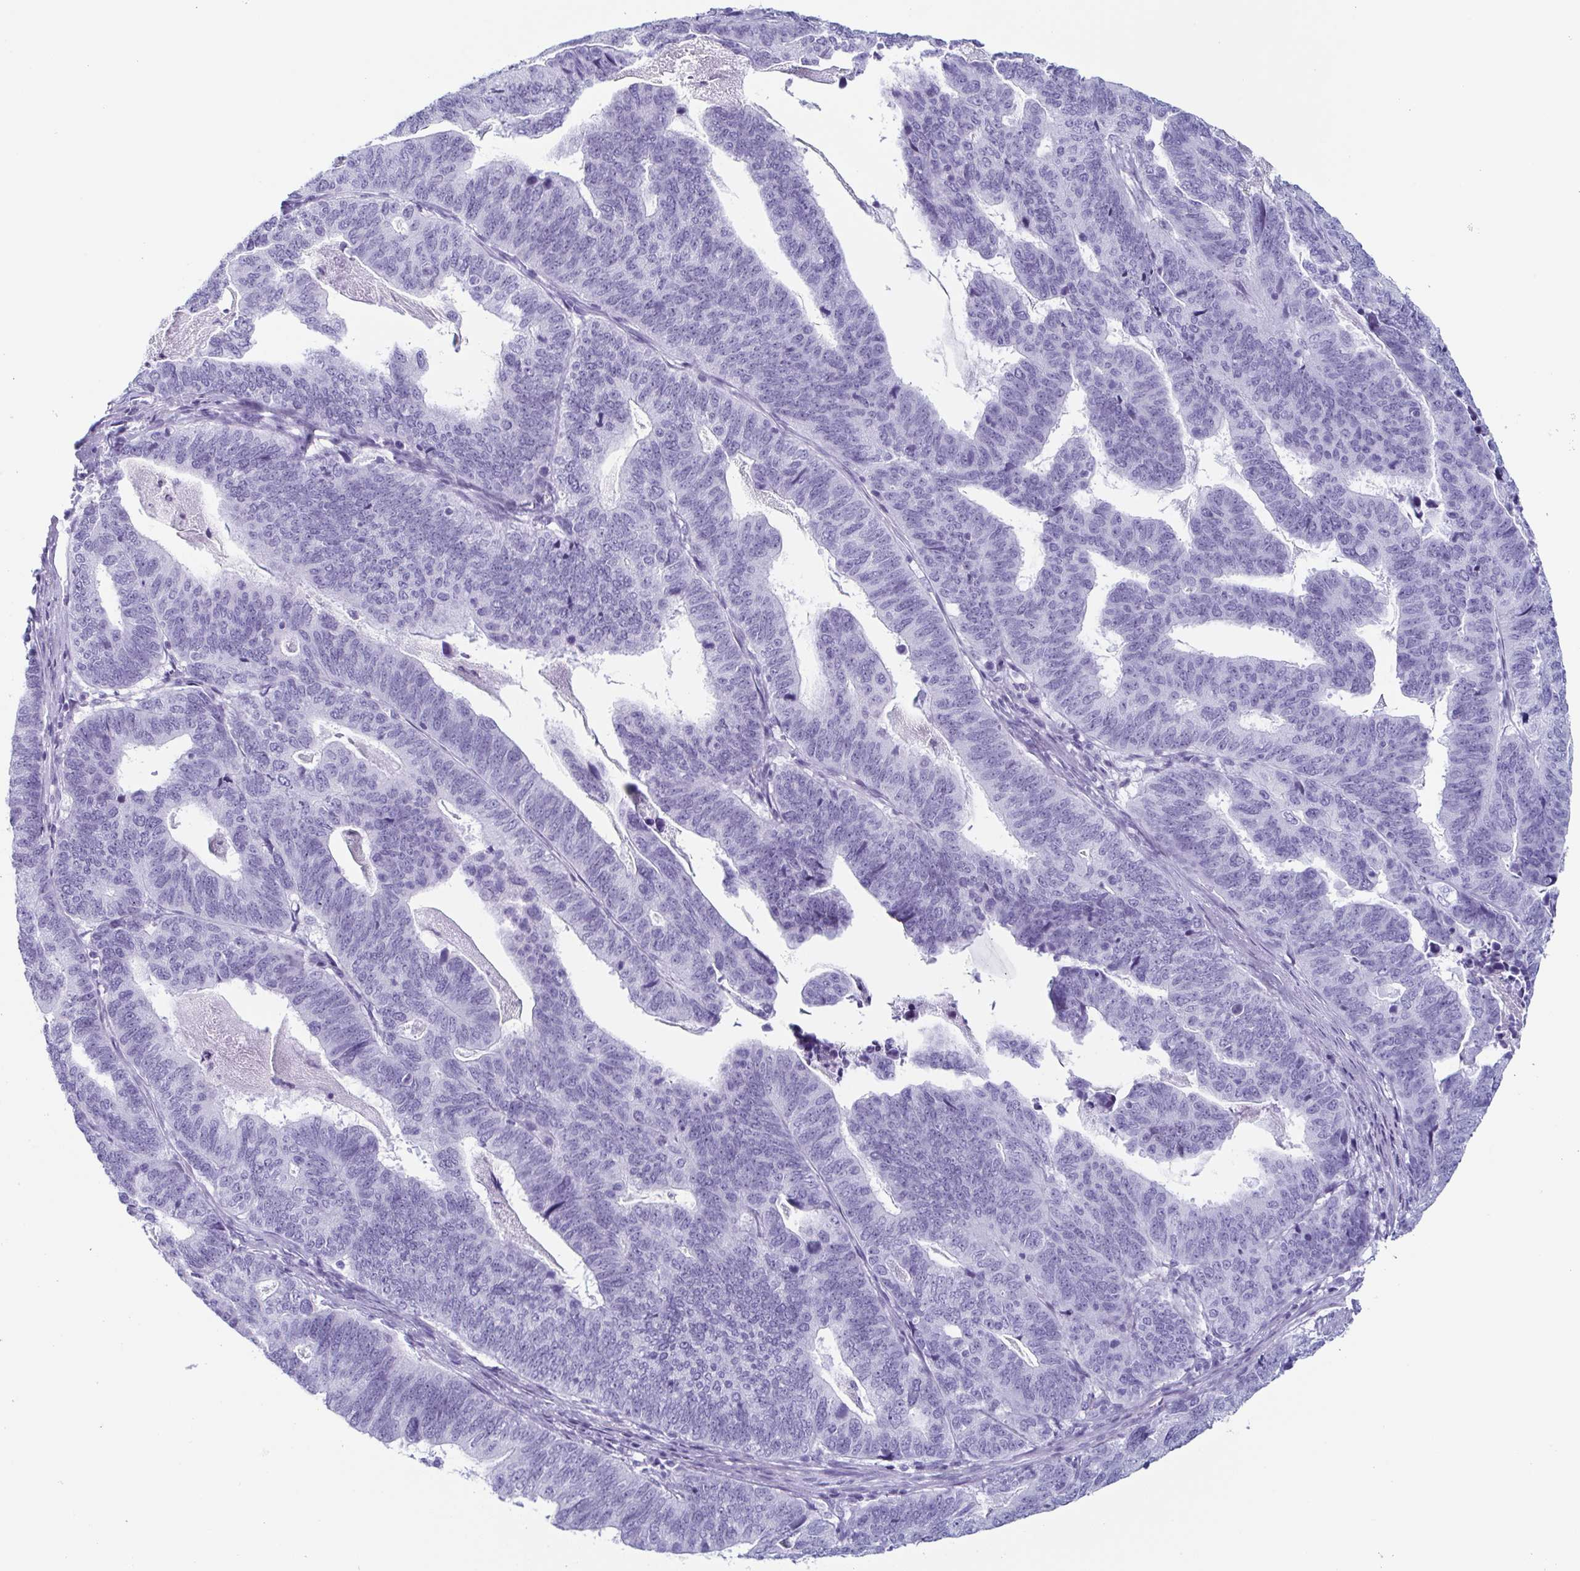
{"staining": {"intensity": "negative", "quantity": "none", "location": "none"}, "tissue": "stomach cancer", "cell_type": "Tumor cells", "image_type": "cancer", "snomed": [{"axis": "morphology", "description": "Adenocarcinoma, NOS"}, {"axis": "topography", "description": "Stomach, upper"}], "caption": "Immunohistochemistry (IHC) image of neoplastic tissue: human stomach adenocarcinoma stained with DAB shows no significant protein staining in tumor cells.", "gene": "ENKUR", "patient": {"sex": "female", "age": 67}}